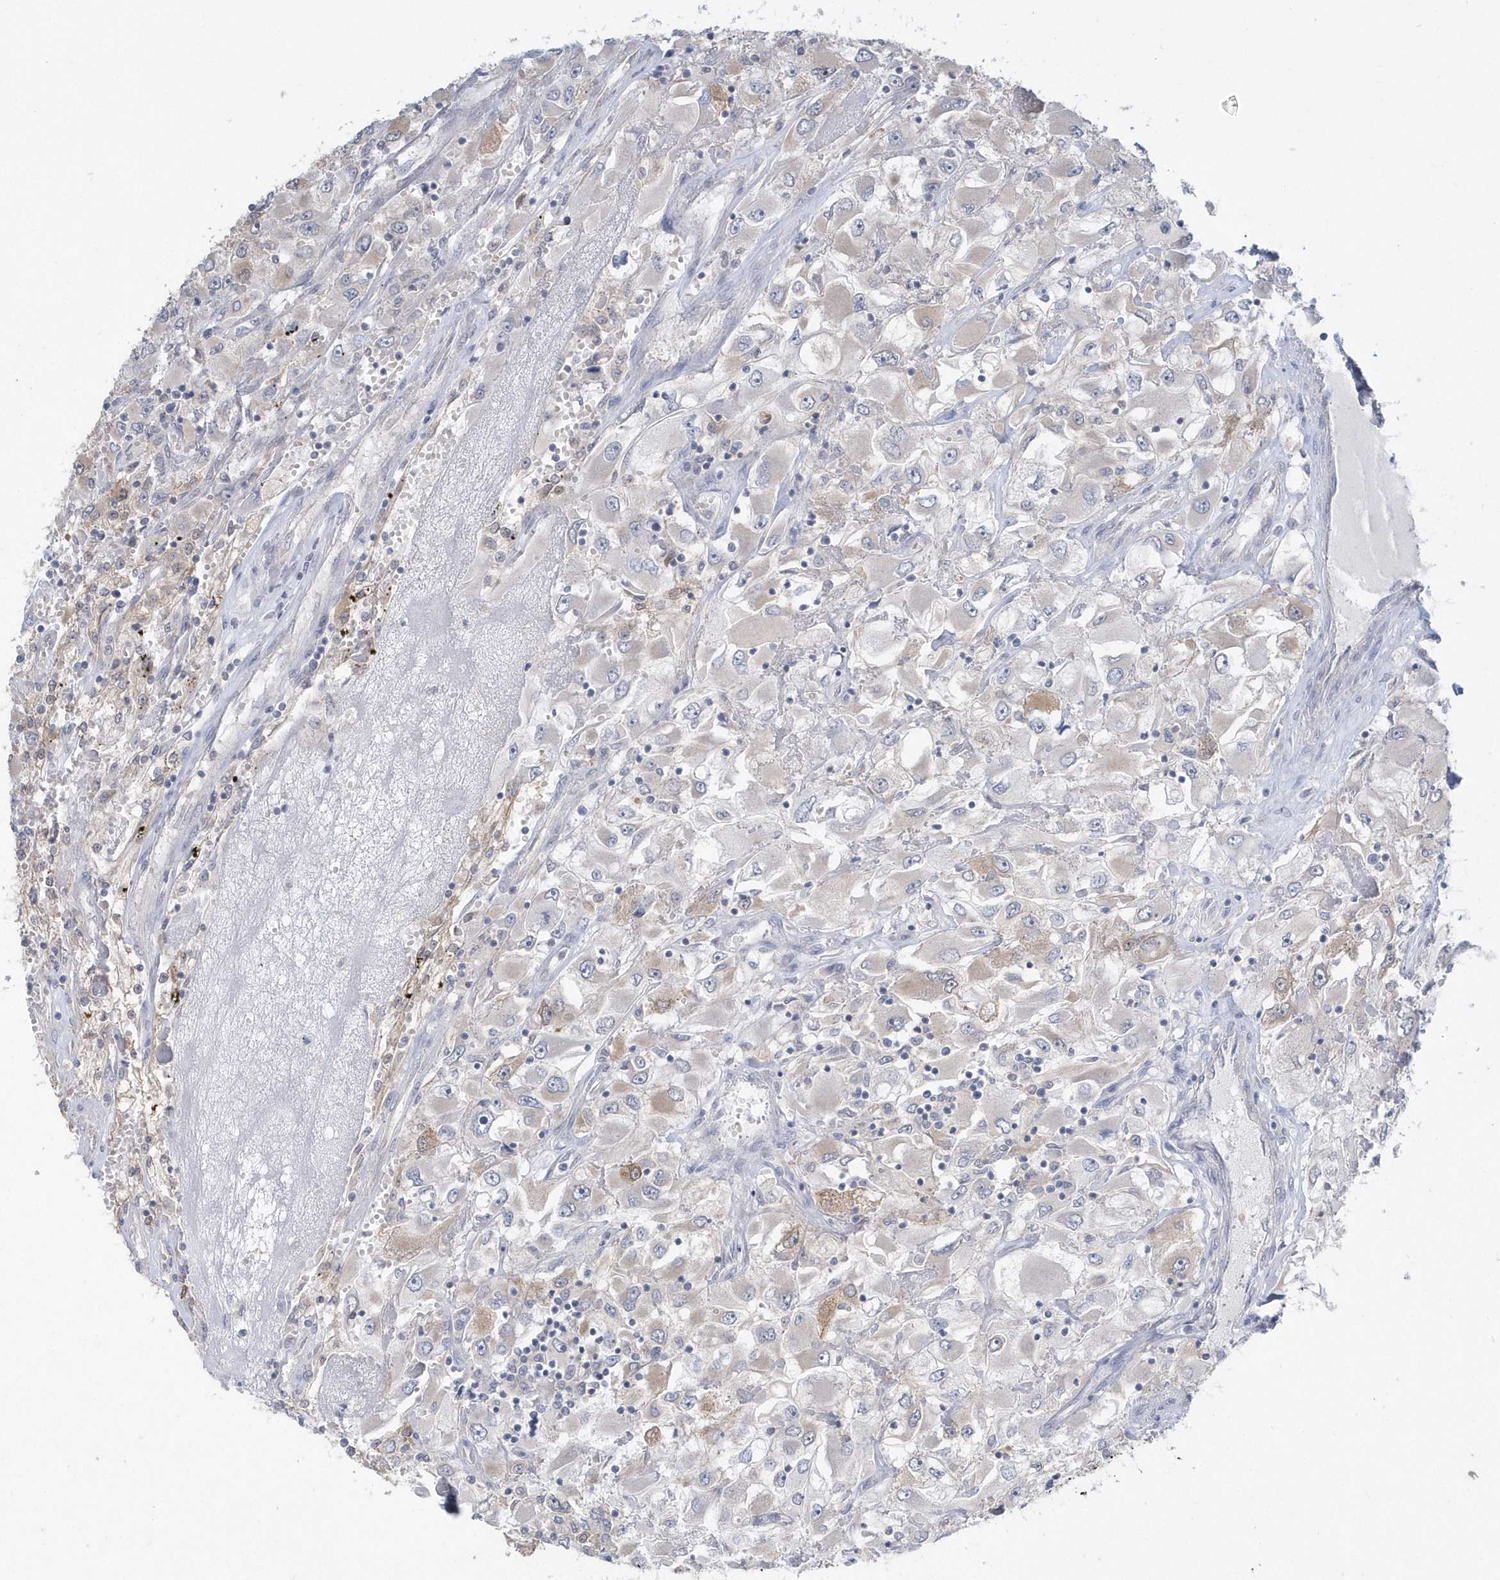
{"staining": {"intensity": "weak", "quantity": "<25%", "location": "cytoplasmic/membranous"}, "tissue": "renal cancer", "cell_type": "Tumor cells", "image_type": "cancer", "snomed": [{"axis": "morphology", "description": "Adenocarcinoma, NOS"}, {"axis": "topography", "description": "Kidney"}], "caption": "IHC image of human renal adenocarcinoma stained for a protein (brown), which demonstrates no staining in tumor cells. (Immunohistochemistry (ihc), brightfield microscopy, high magnification).", "gene": "AKR7A2", "patient": {"sex": "female", "age": 52}}